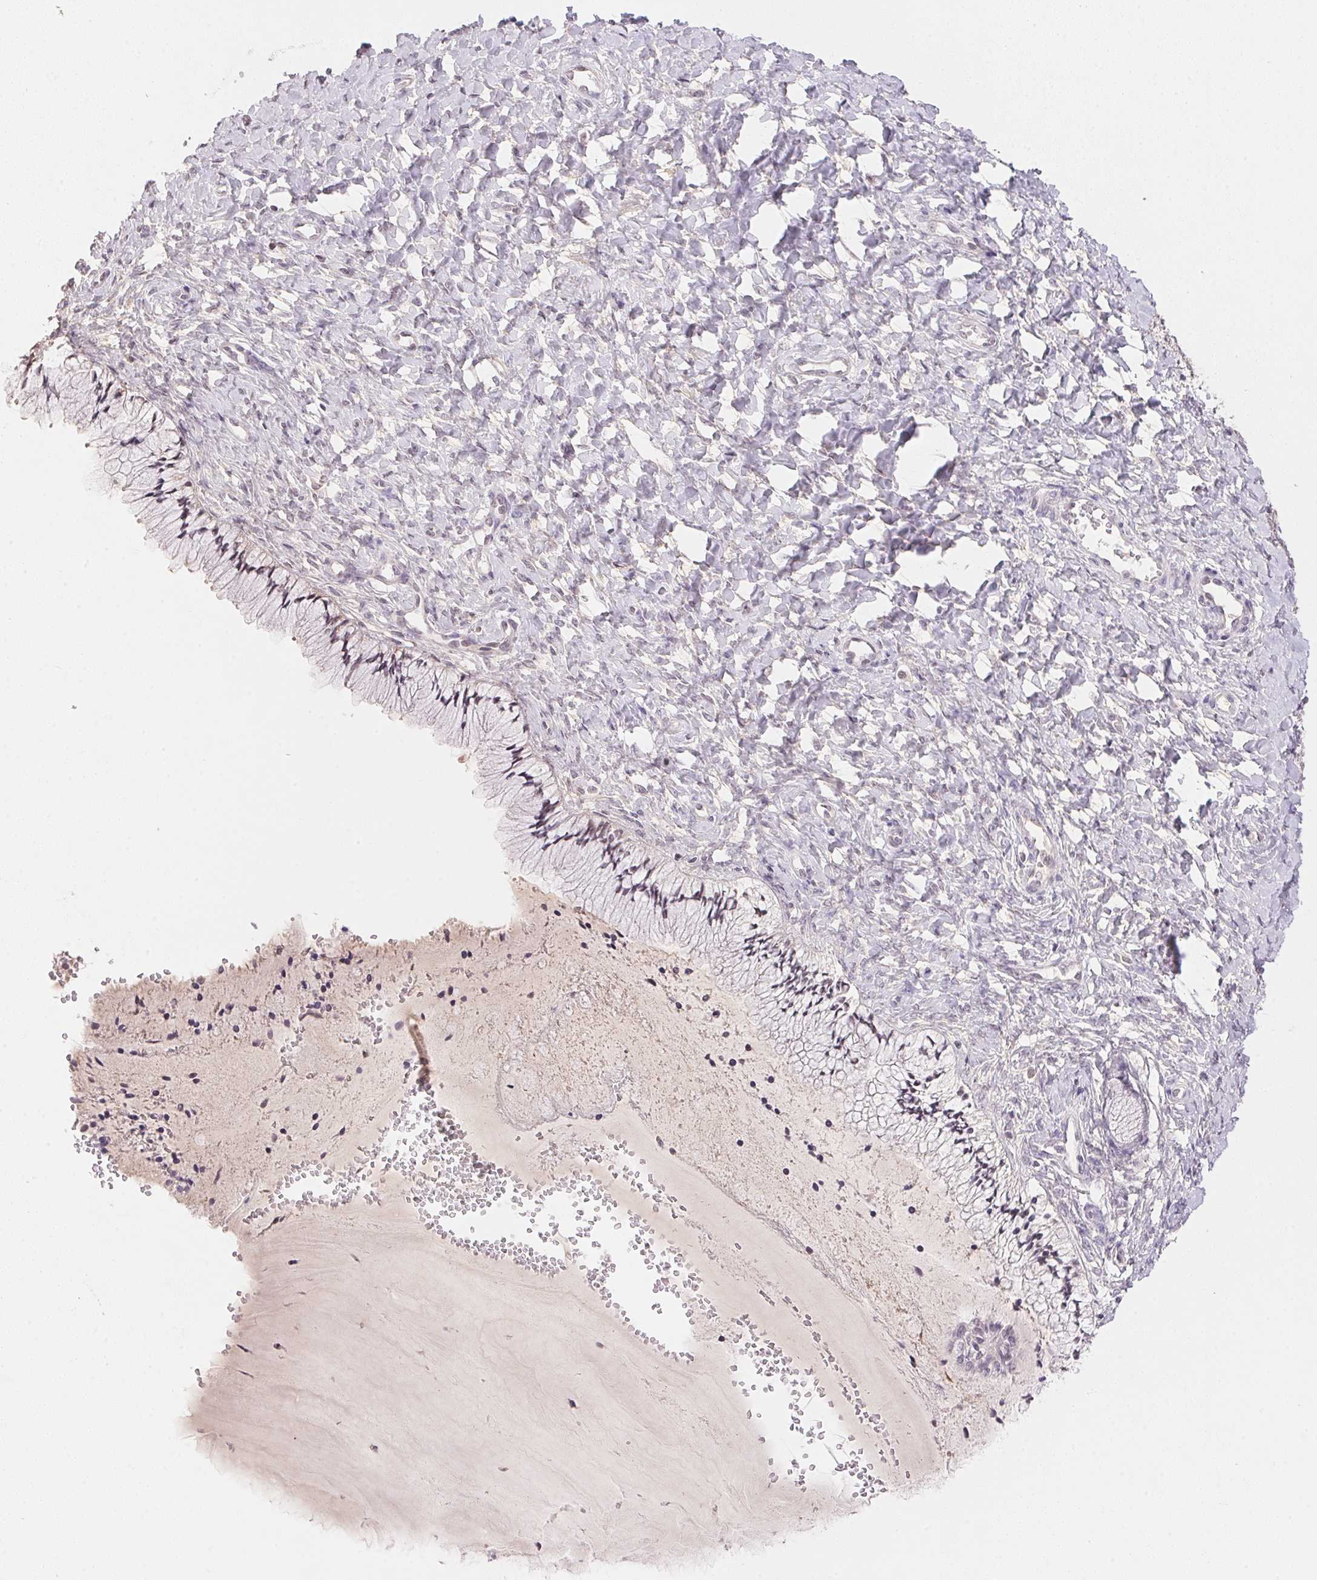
{"staining": {"intensity": "negative", "quantity": "none", "location": "none"}, "tissue": "cervix", "cell_type": "Glandular cells", "image_type": "normal", "snomed": [{"axis": "morphology", "description": "Normal tissue, NOS"}, {"axis": "topography", "description": "Cervix"}], "caption": "Human cervix stained for a protein using immunohistochemistry (IHC) displays no staining in glandular cells.", "gene": "FNDC4", "patient": {"sex": "female", "age": 37}}